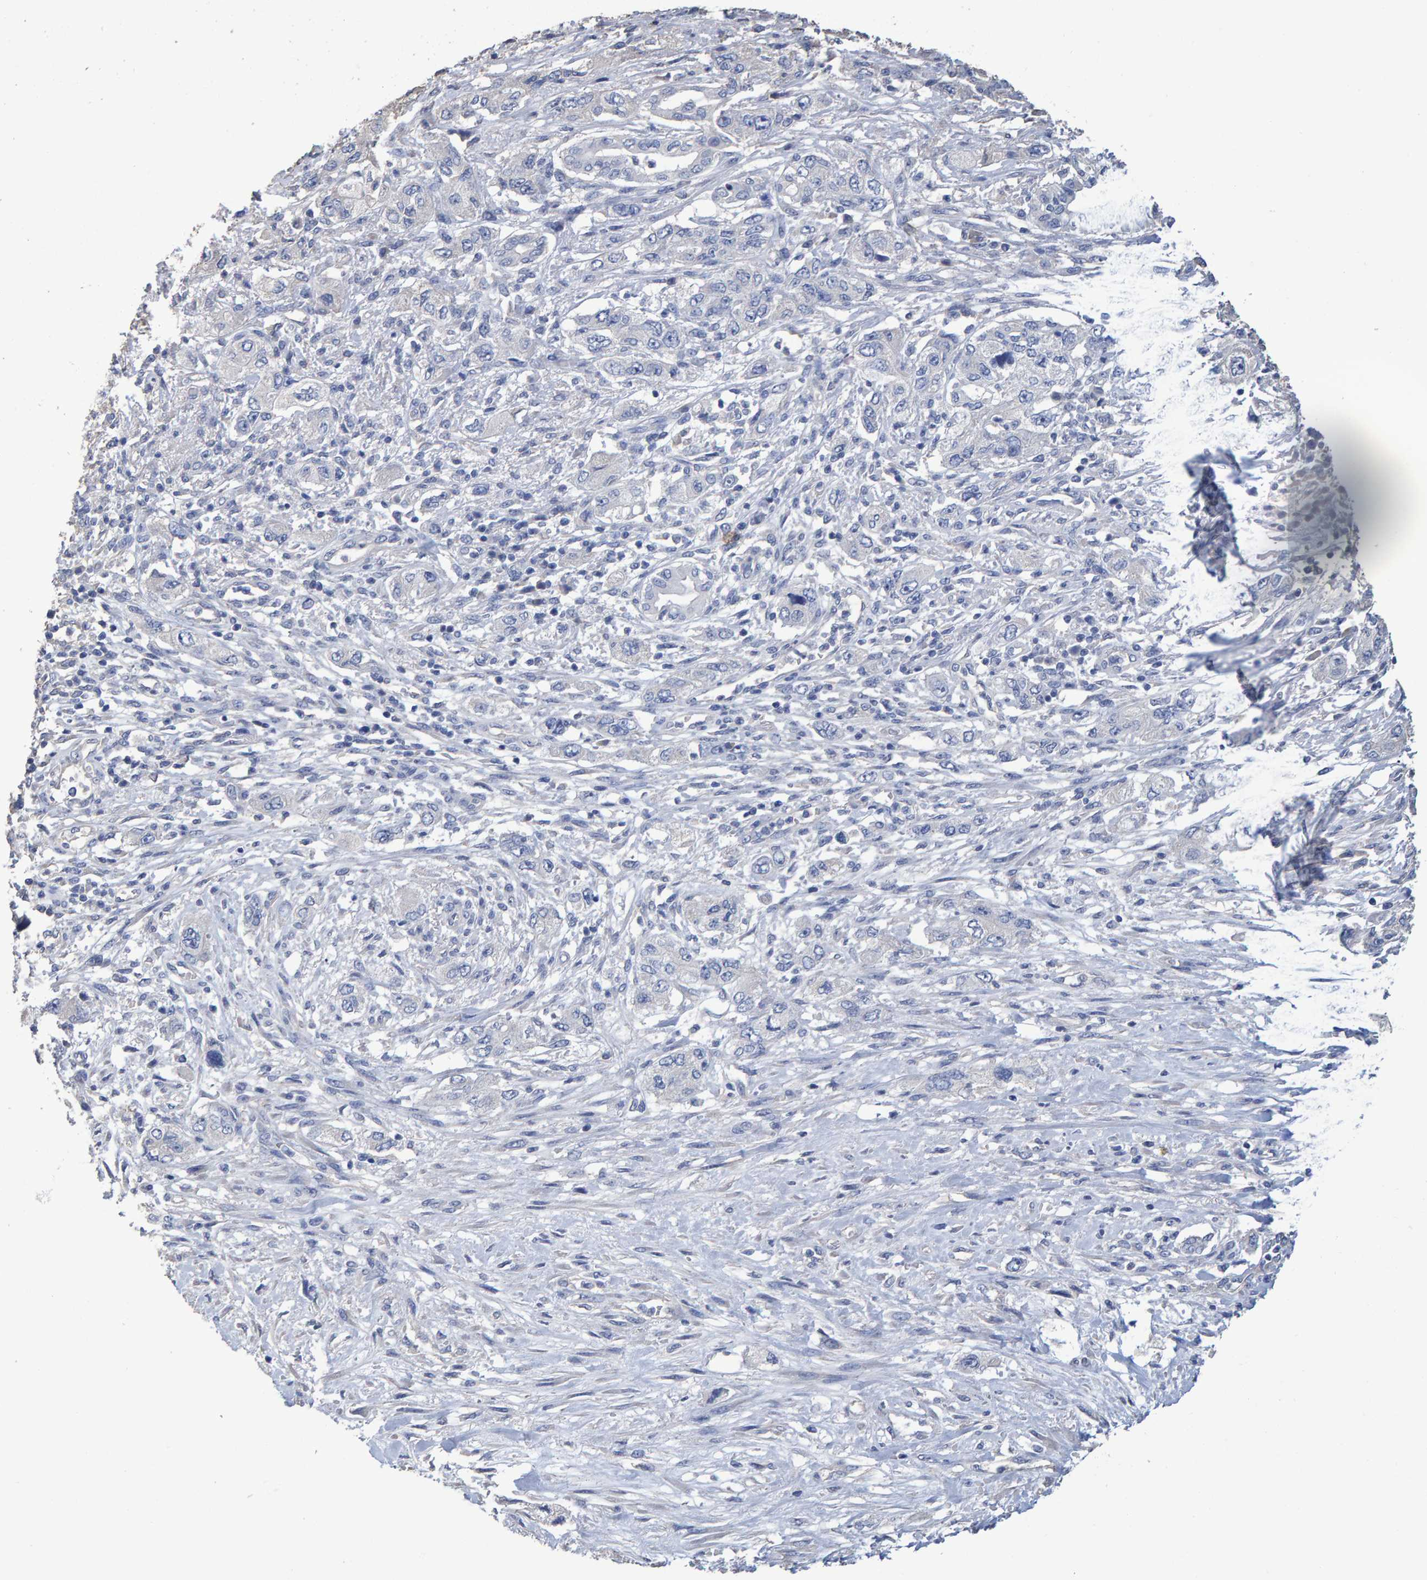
{"staining": {"intensity": "negative", "quantity": "none", "location": "none"}, "tissue": "pancreatic cancer", "cell_type": "Tumor cells", "image_type": "cancer", "snomed": [{"axis": "morphology", "description": "Adenocarcinoma, NOS"}, {"axis": "topography", "description": "Pancreas"}], "caption": "IHC image of human adenocarcinoma (pancreatic) stained for a protein (brown), which demonstrates no positivity in tumor cells.", "gene": "HEMGN", "patient": {"sex": "female", "age": 73}}